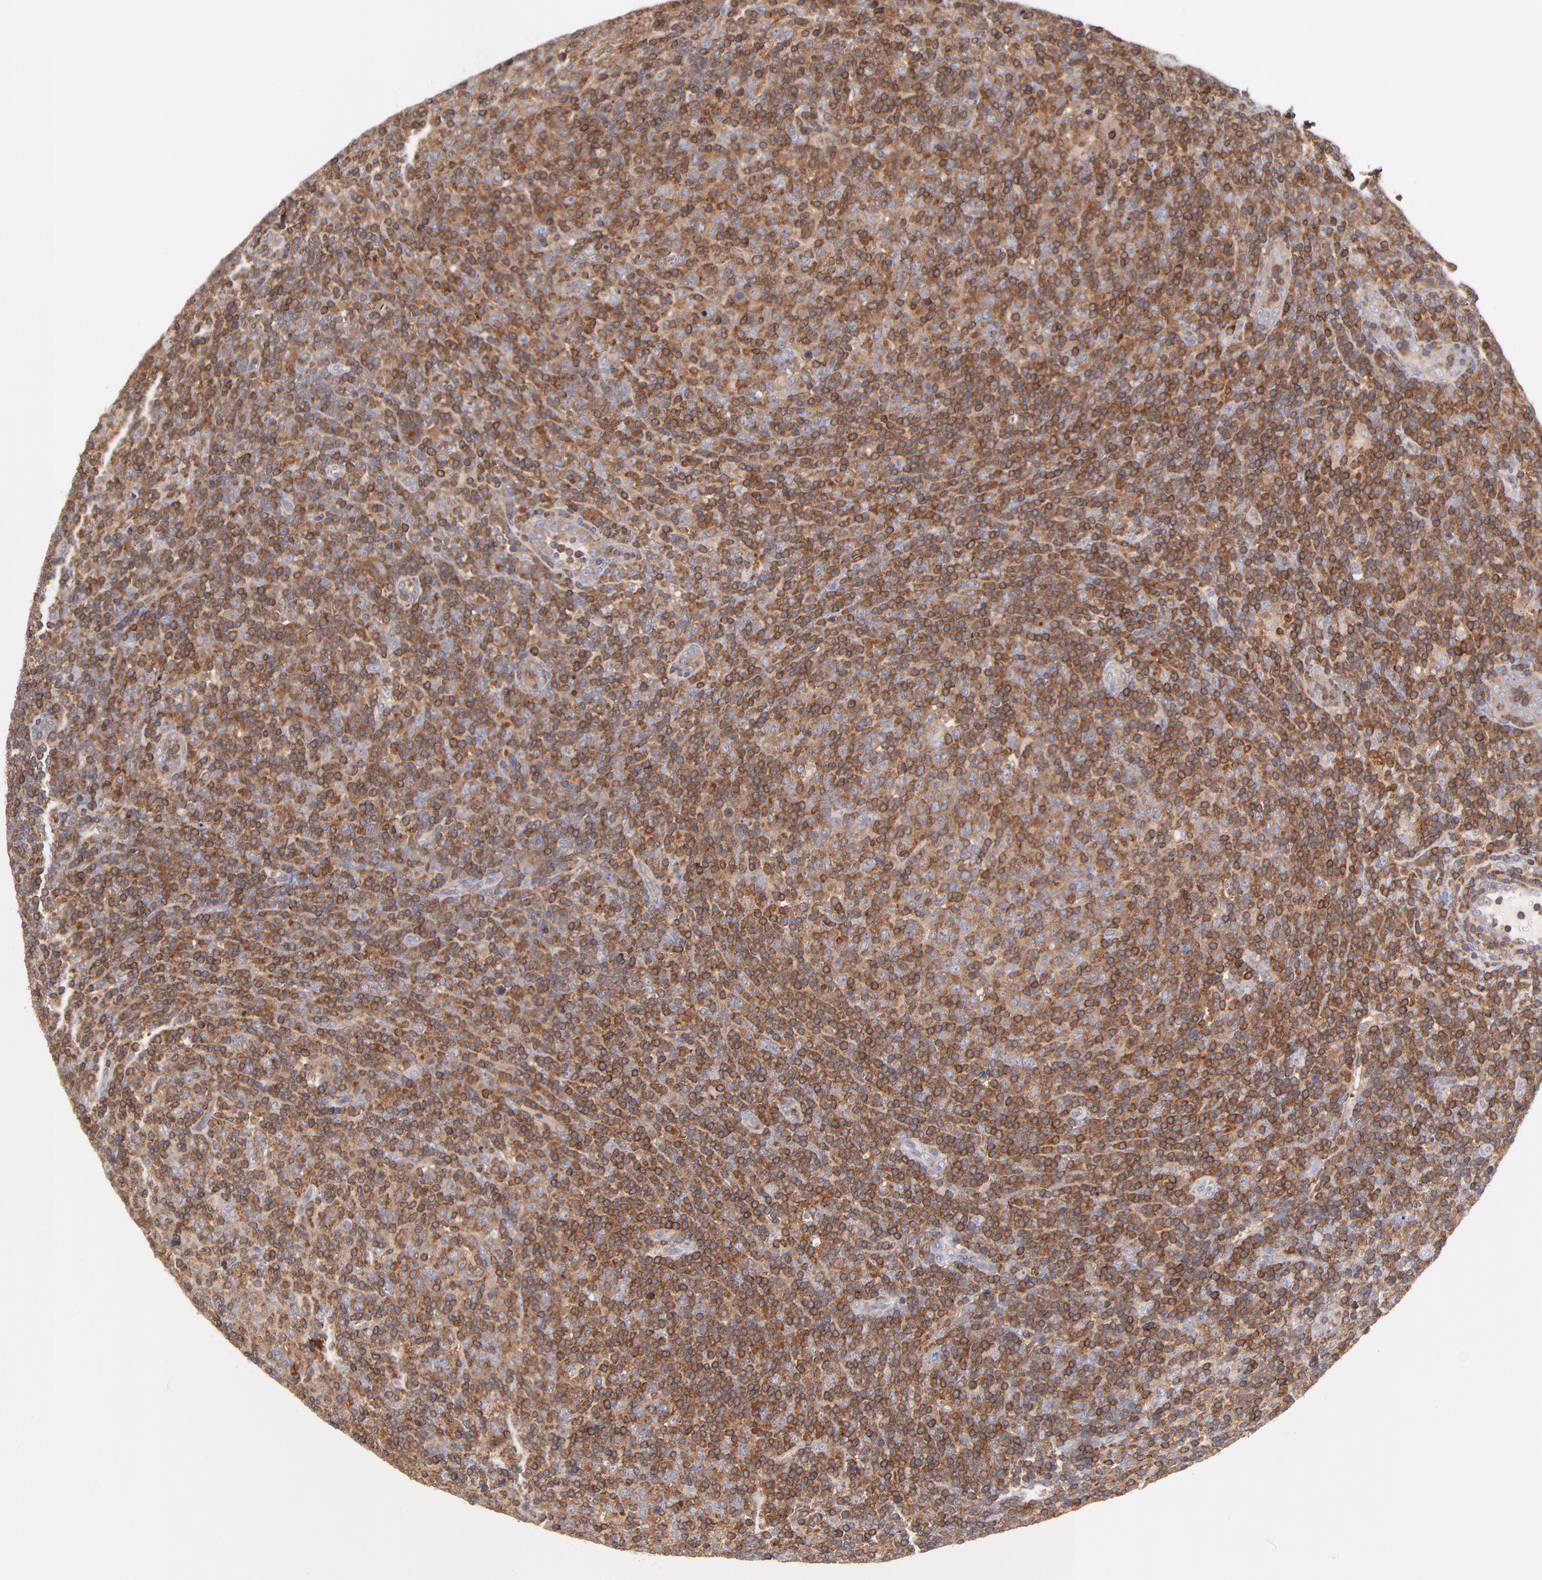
{"staining": {"intensity": "strong", "quantity": ">75%", "location": "cytoplasmic/membranous"}, "tissue": "lymphoma", "cell_type": "Tumor cells", "image_type": "cancer", "snomed": [{"axis": "morphology", "description": "Malignant lymphoma, non-Hodgkin's type, Low grade"}, {"axis": "topography", "description": "Lymph node"}], "caption": "Immunohistochemical staining of malignant lymphoma, non-Hodgkin's type (low-grade) reveals strong cytoplasmic/membranous protein staining in about >75% of tumor cells.", "gene": "WIPF1", "patient": {"sex": "male", "age": 70}}